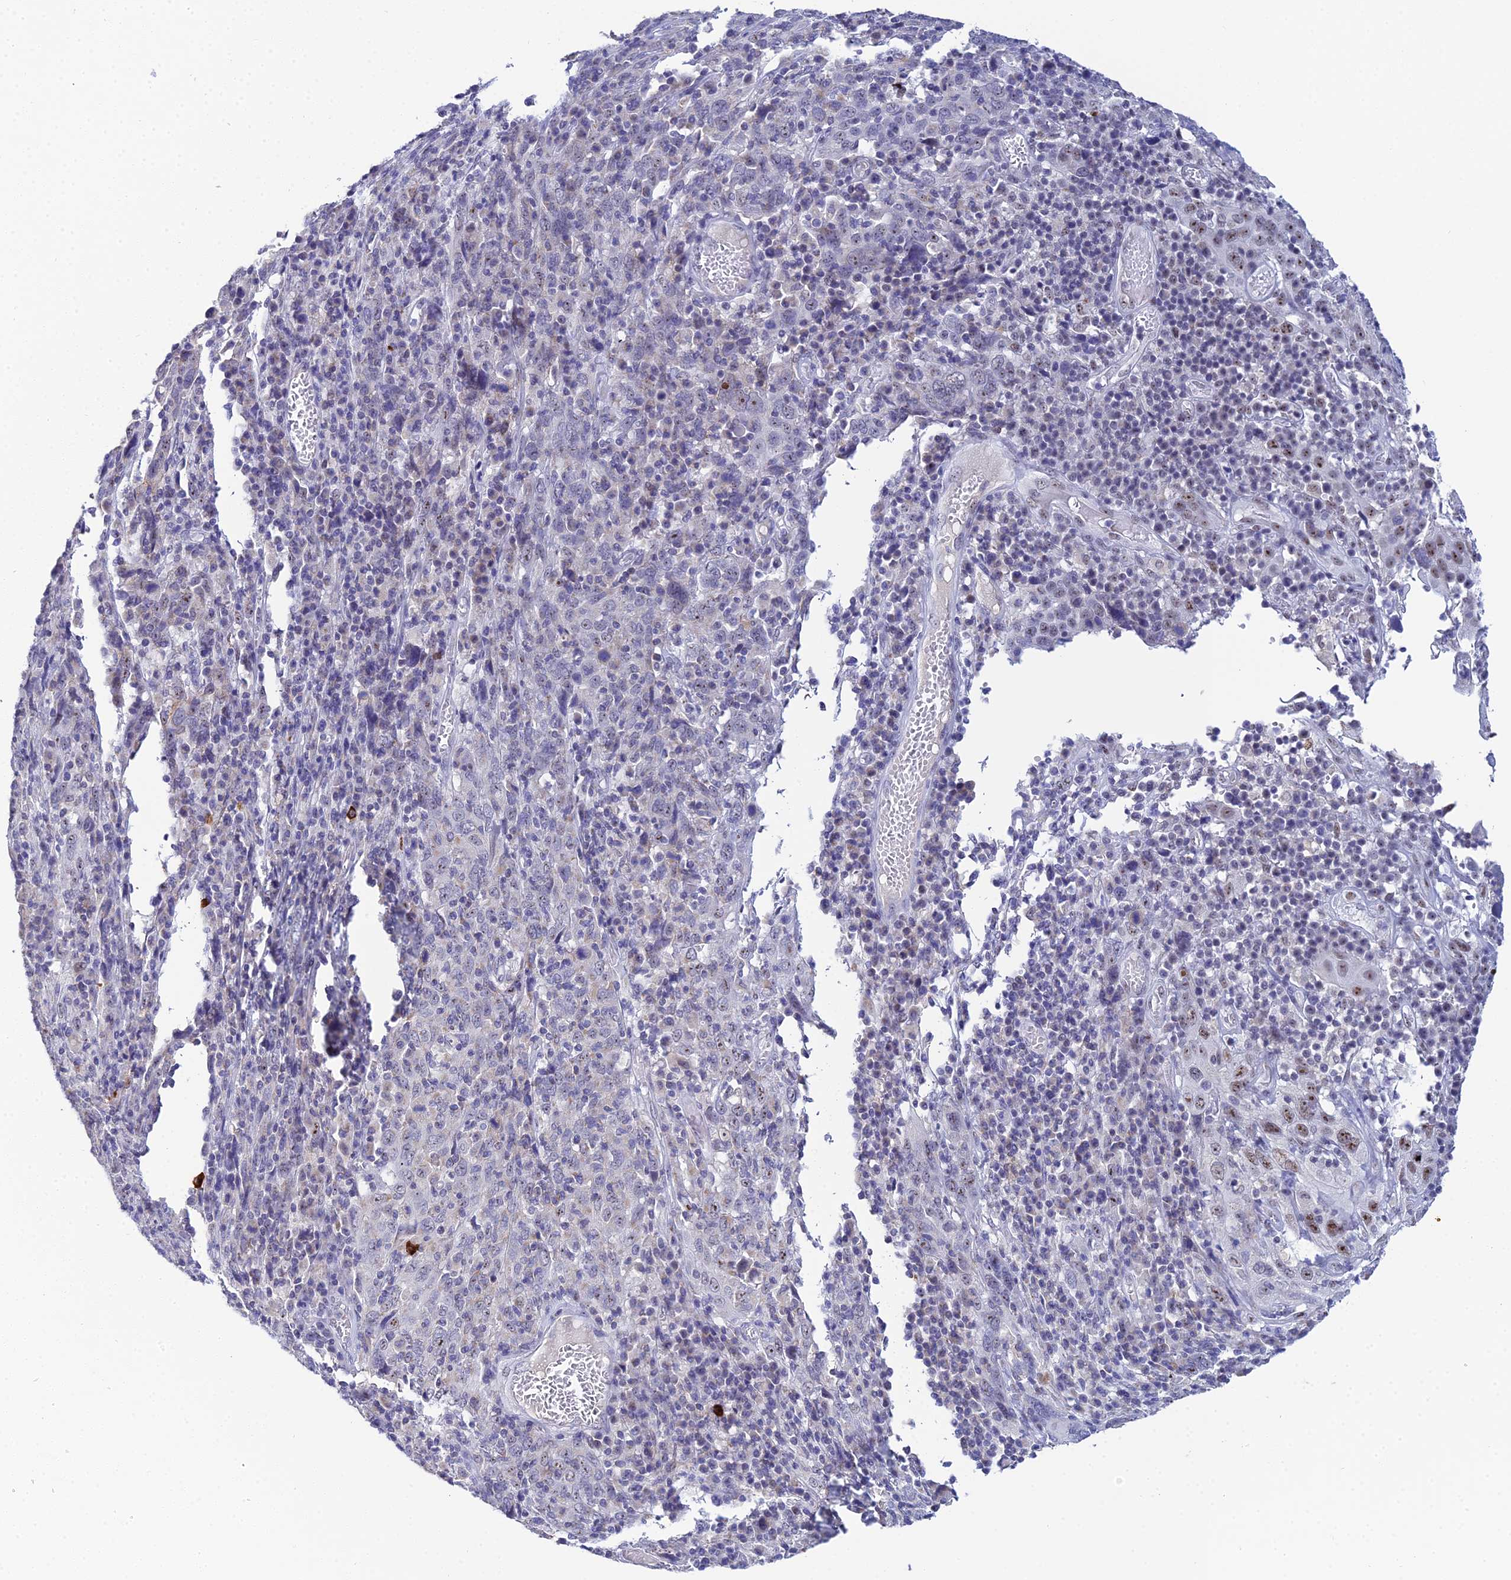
{"staining": {"intensity": "moderate", "quantity": "<25%", "location": "nuclear"}, "tissue": "cervical cancer", "cell_type": "Tumor cells", "image_type": "cancer", "snomed": [{"axis": "morphology", "description": "Squamous cell carcinoma, NOS"}, {"axis": "topography", "description": "Cervix"}], "caption": "Moderate nuclear staining for a protein is present in about <25% of tumor cells of squamous cell carcinoma (cervical) using immunohistochemistry (IHC).", "gene": "PLPP4", "patient": {"sex": "female", "age": 46}}